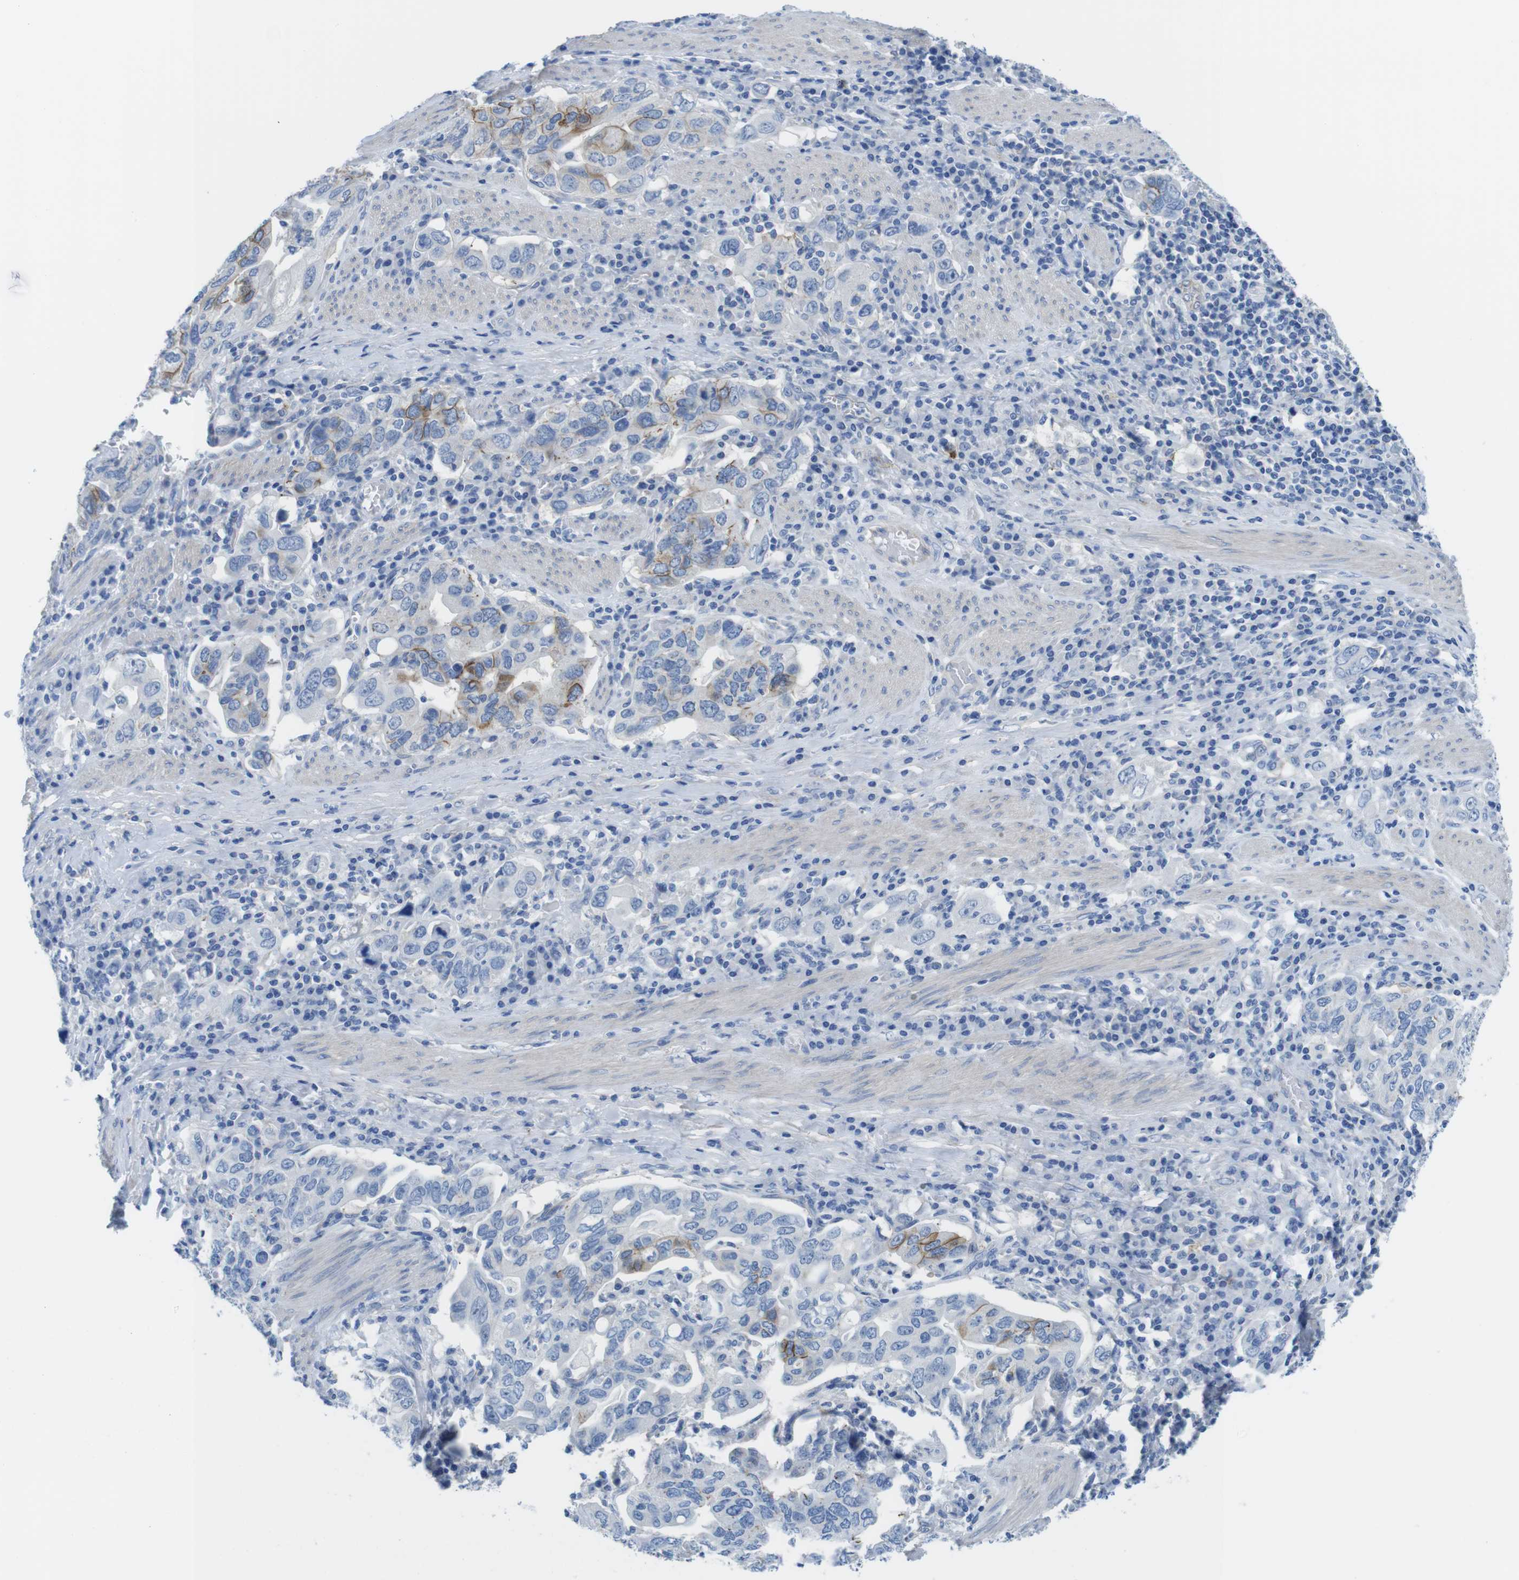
{"staining": {"intensity": "moderate", "quantity": "<25%", "location": "cytoplasmic/membranous"}, "tissue": "stomach cancer", "cell_type": "Tumor cells", "image_type": "cancer", "snomed": [{"axis": "morphology", "description": "Adenocarcinoma, NOS"}, {"axis": "topography", "description": "Stomach, upper"}], "caption": "Immunohistochemical staining of stomach adenocarcinoma exhibits low levels of moderate cytoplasmic/membranous protein staining in approximately <25% of tumor cells.", "gene": "CDH8", "patient": {"sex": "male", "age": 62}}